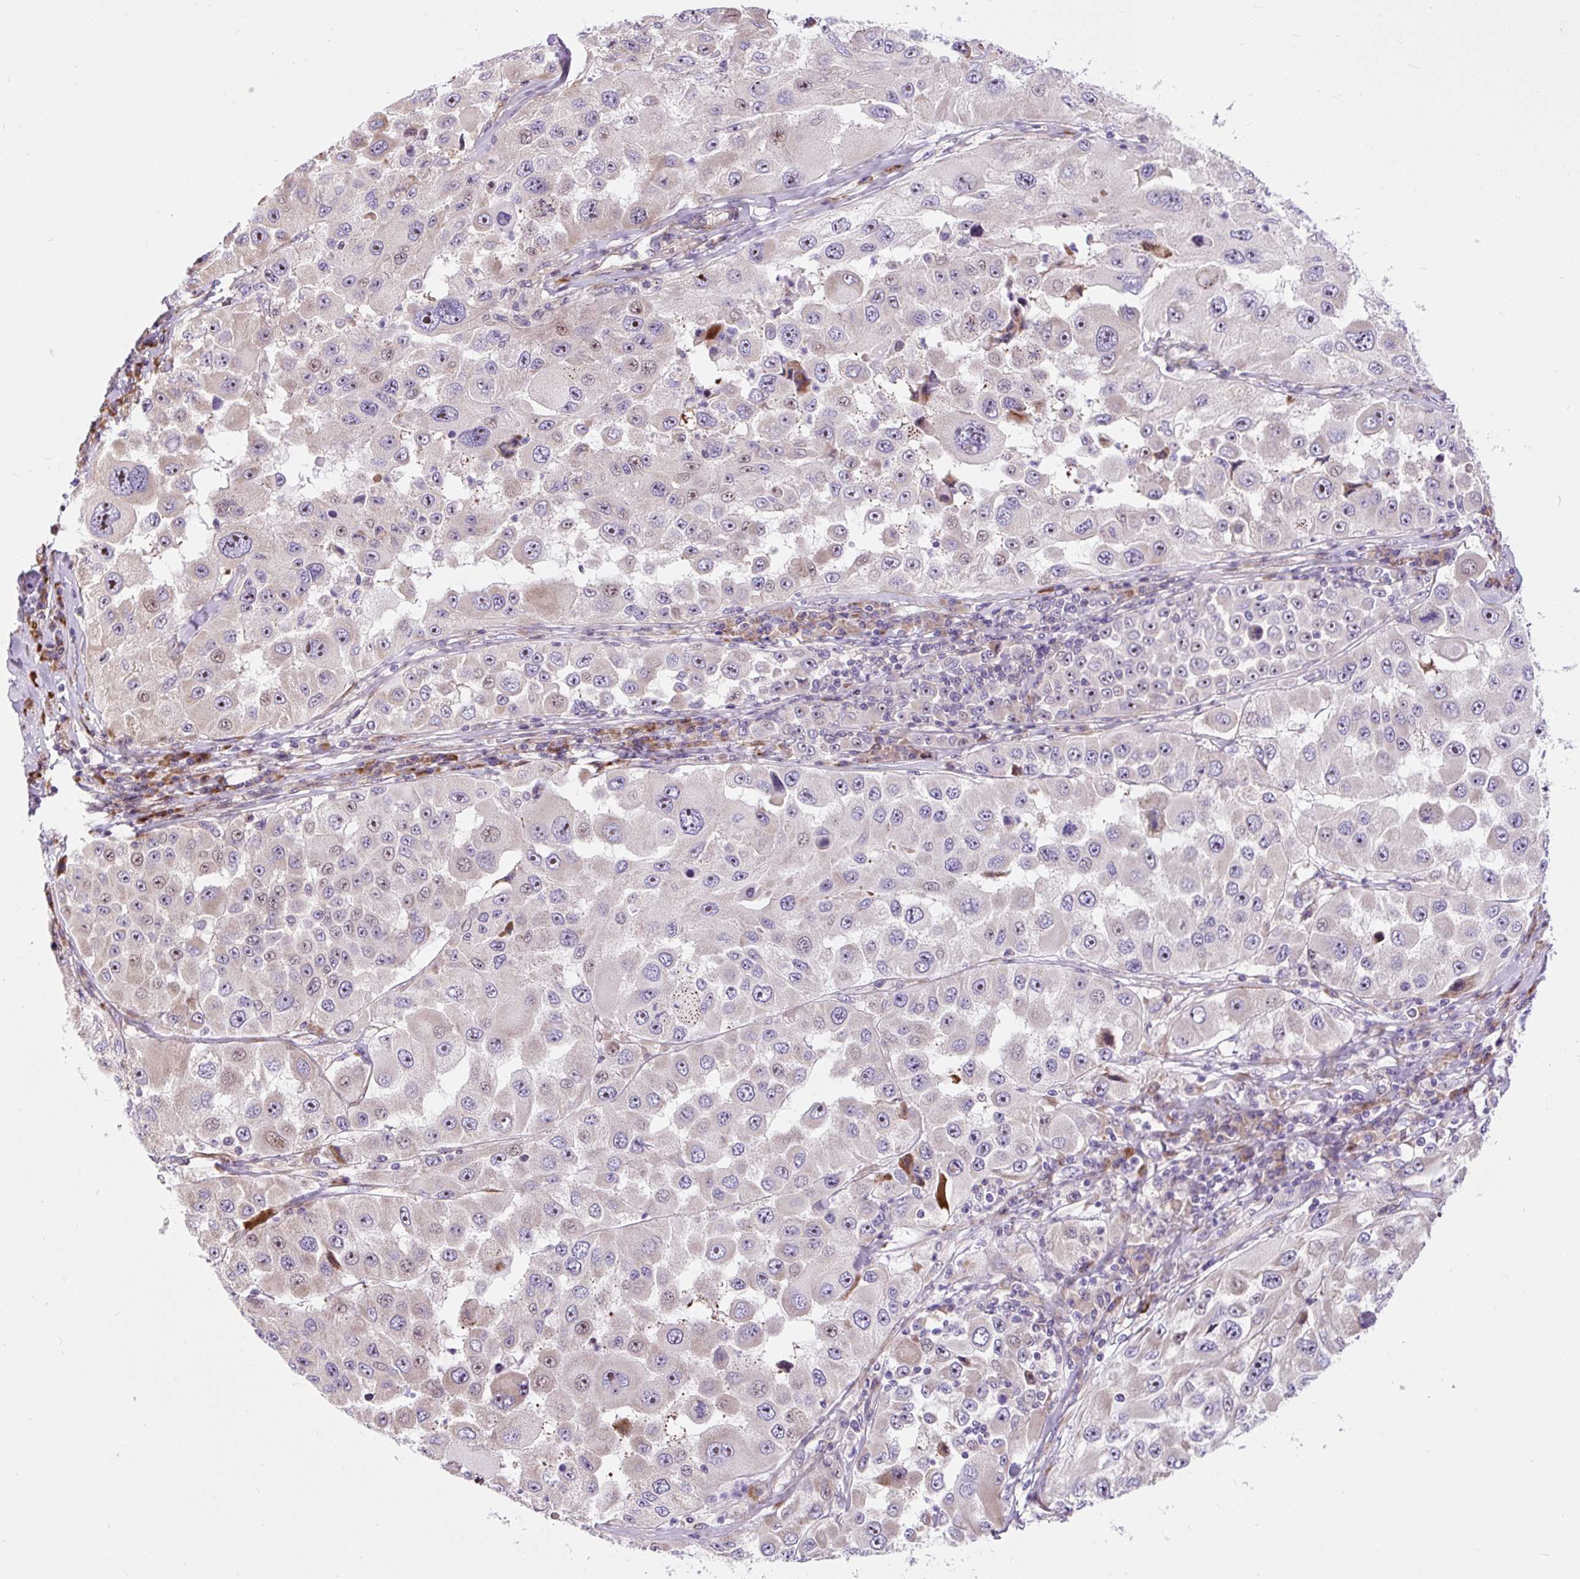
{"staining": {"intensity": "negative", "quantity": "none", "location": "none"}, "tissue": "melanoma", "cell_type": "Tumor cells", "image_type": "cancer", "snomed": [{"axis": "morphology", "description": "Malignant melanoma, Metastatic site"}, {"axis": "topography", "description": "Lymph node"}], "caption": "IHC histopathology image of melanoma stained for a protein (brown), which shows no expression in tumor cells. The staining was performed using DAB to visualize the protein expression in brown, while the nuclei were stained in blue with hematoxylin (Magnification: 20x).", "gene": "CISD3", "patient": {"sex": "male", "age": 62}}